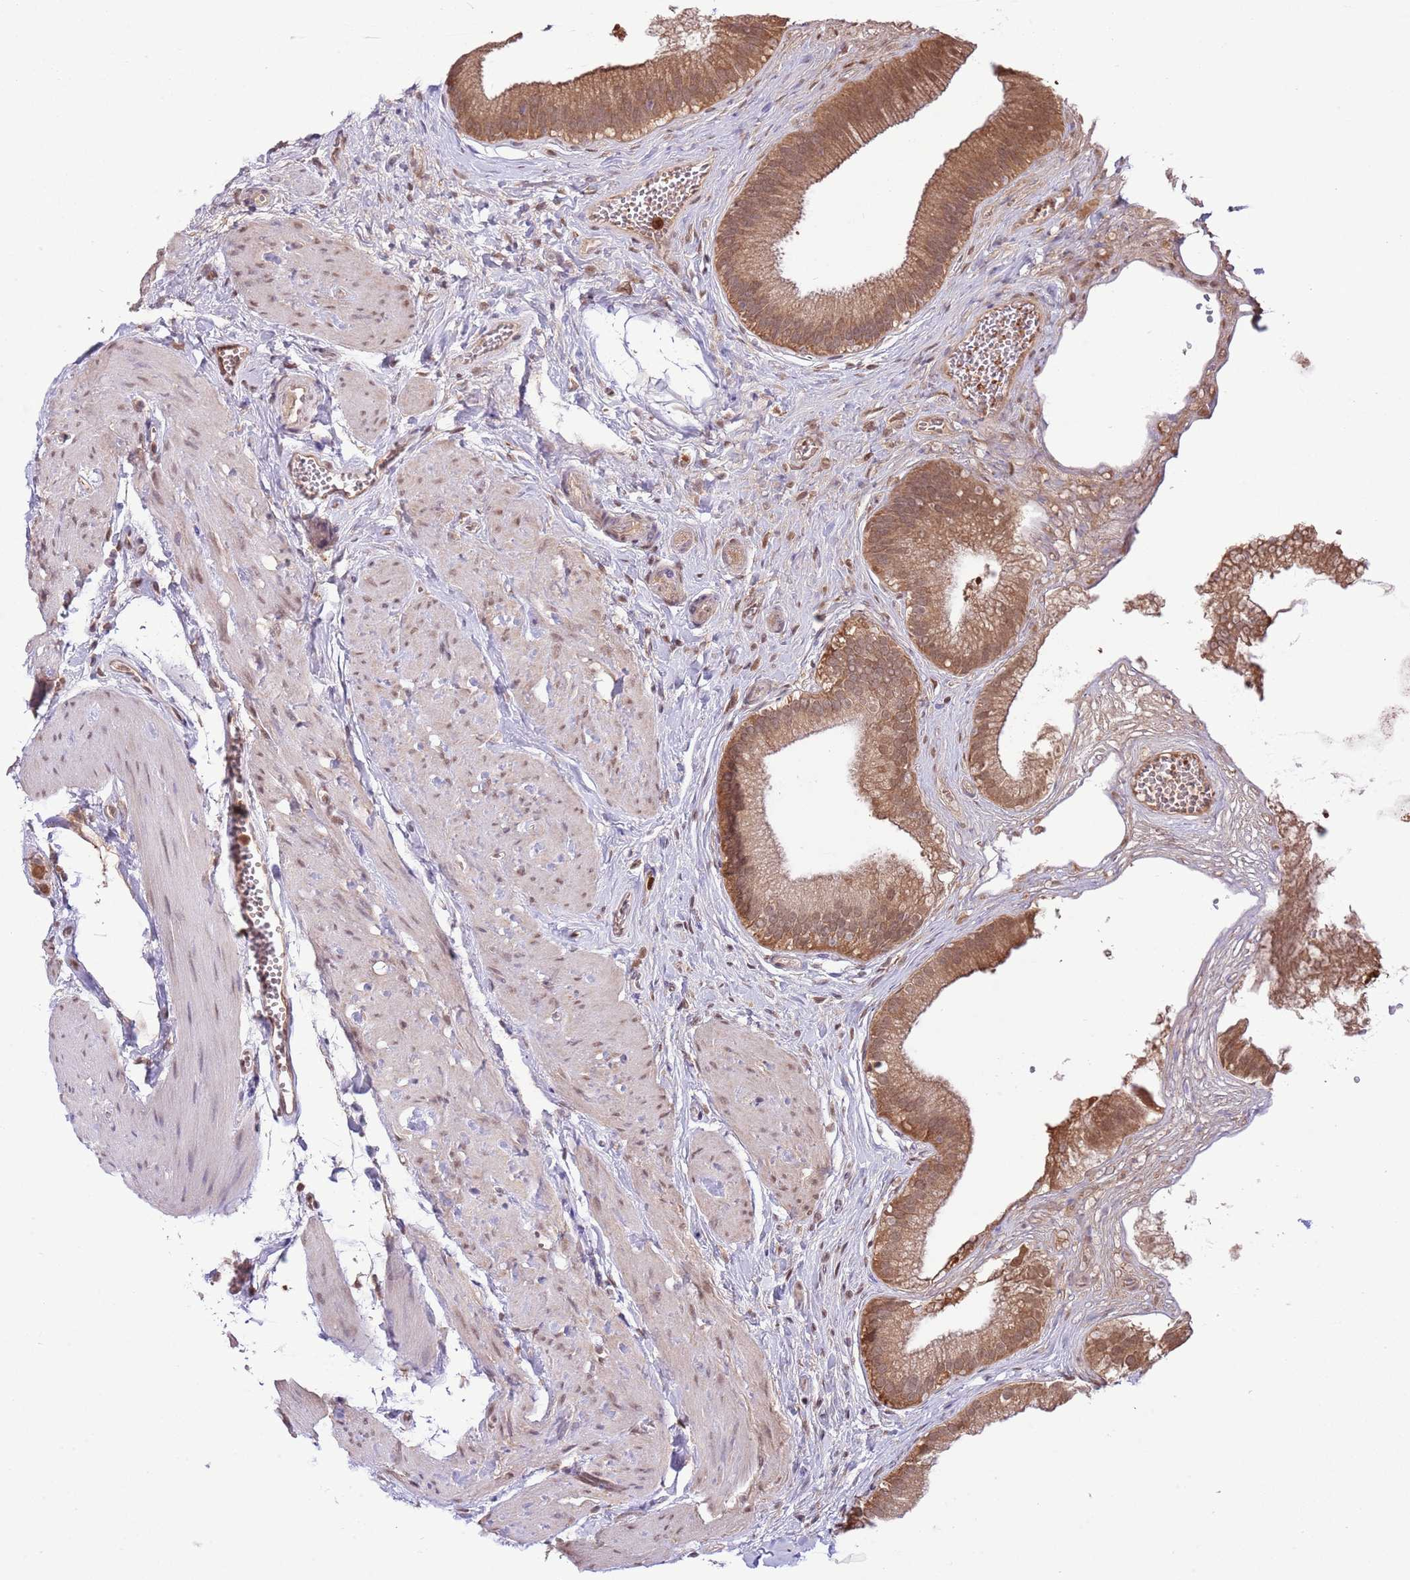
{"staining": {"intensity": "moderate", "quantity": ">75%", "location": "cytoplasmic/membranous,nuclear"}, "tissue": "gallbladder", "cell_type": "Glandular cells", "image_type": "normal", "snomed": [{"axis": "morphology", "description": "Normal tissue, NOS"}, {"axis": "topography", "description": "Gallbladder"}], "caption": "Immunohistochemistry image of unremarkable gallbladder stained for a protein (brown), which shows medium levels of moderate cytoplasmic/membranous,nuclear positivity in about >75% of glandular cells.", "gene": "AMIGO1", "patient": {"sex": "female", "age": 54}}